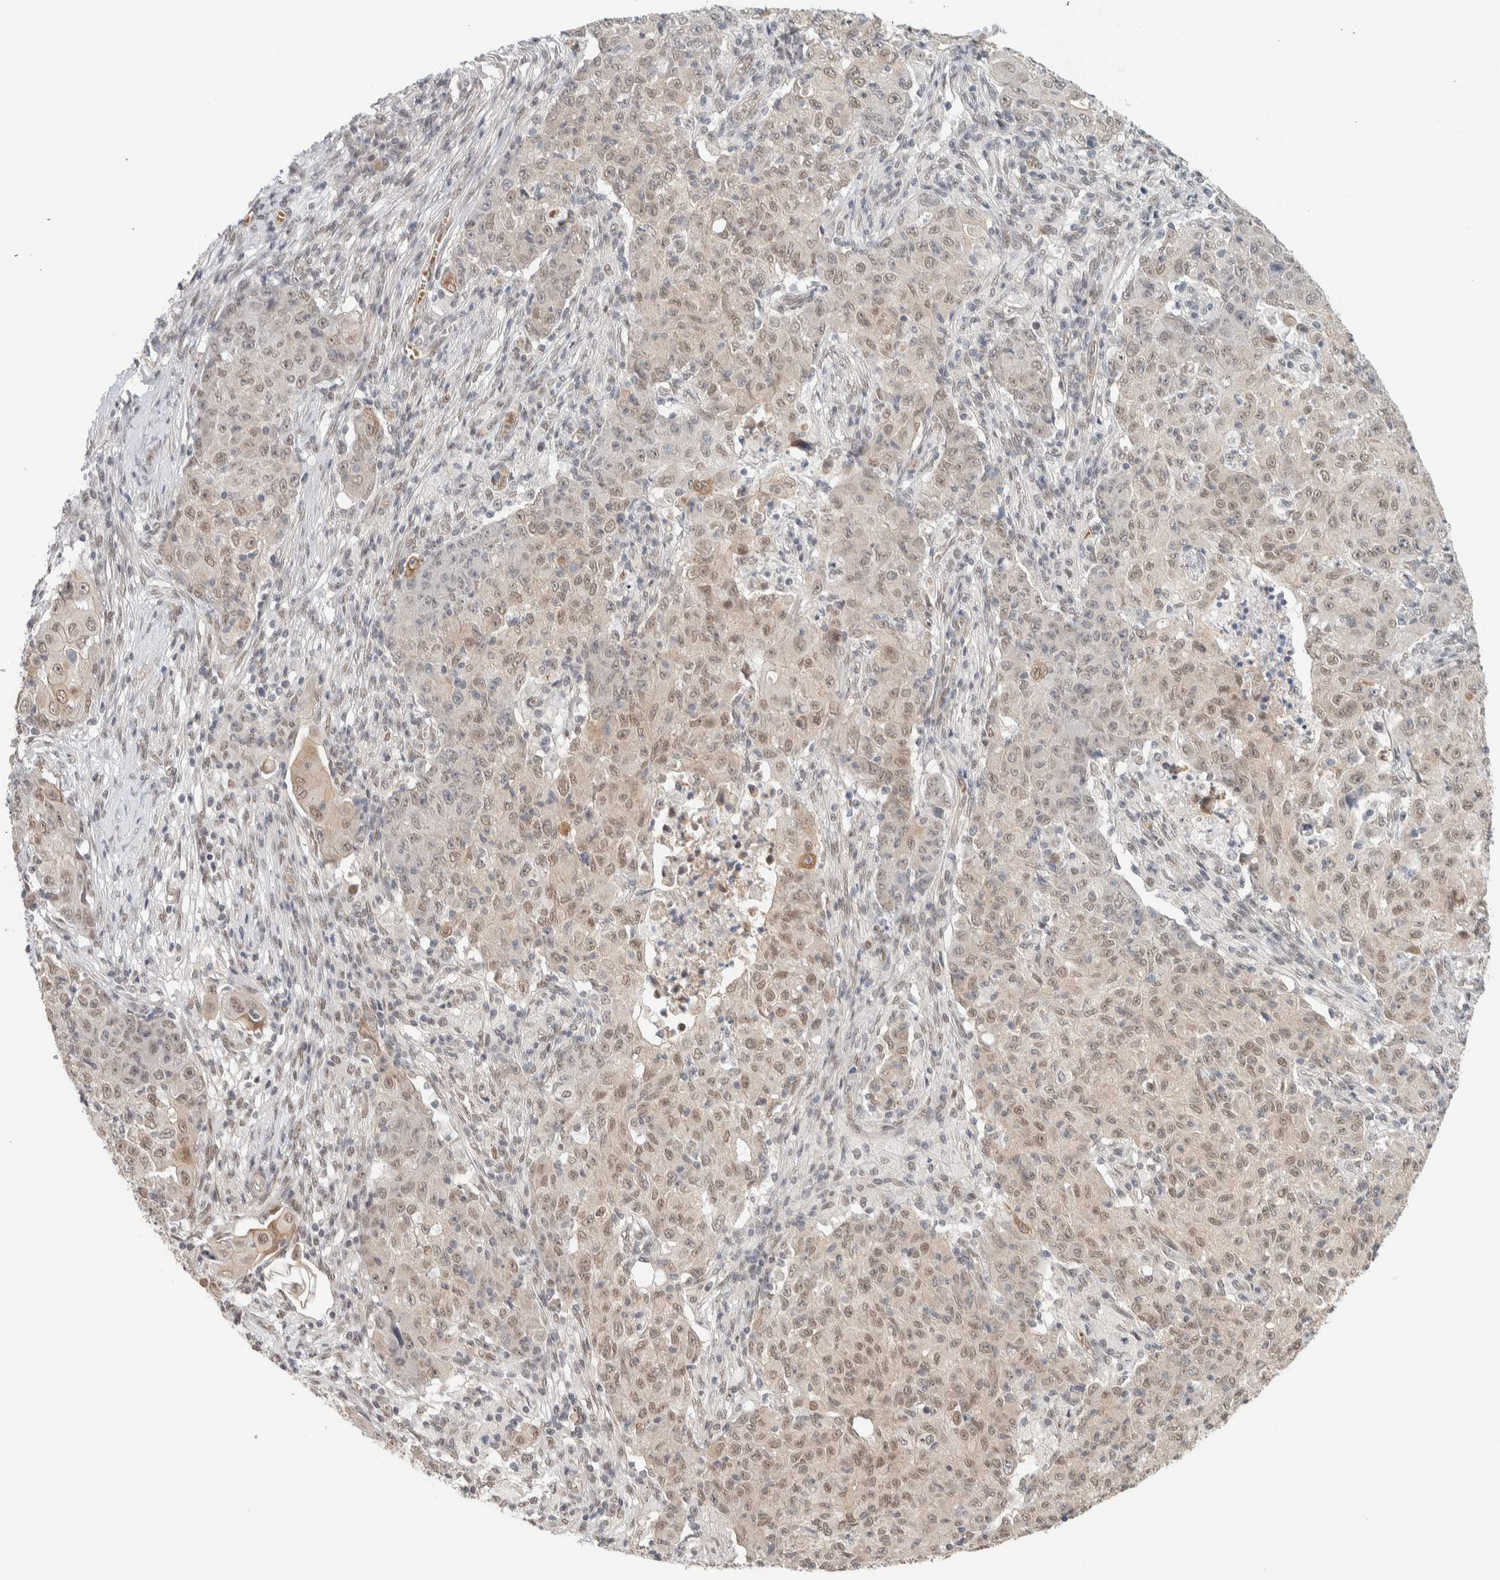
{"staining": {"intensity": "weak", "quantity": ">75%", "location": "nuclear"}, "tissue": "ovarian cancer", "cell_type": "Tumor cells", "image_type": "cancer", "snomed": [{"axis": "morphology", "description": "Carcinoma, endometroid"}, {"axis": "topography", "description": "Ovary"}], "caption": "Human endometroid carcinoma (ovarian) stained with a protein marker reveals weak staining in tumor cells.", "gene": "ZBTB2", "patient": {"sex": "female", "age": 42}}